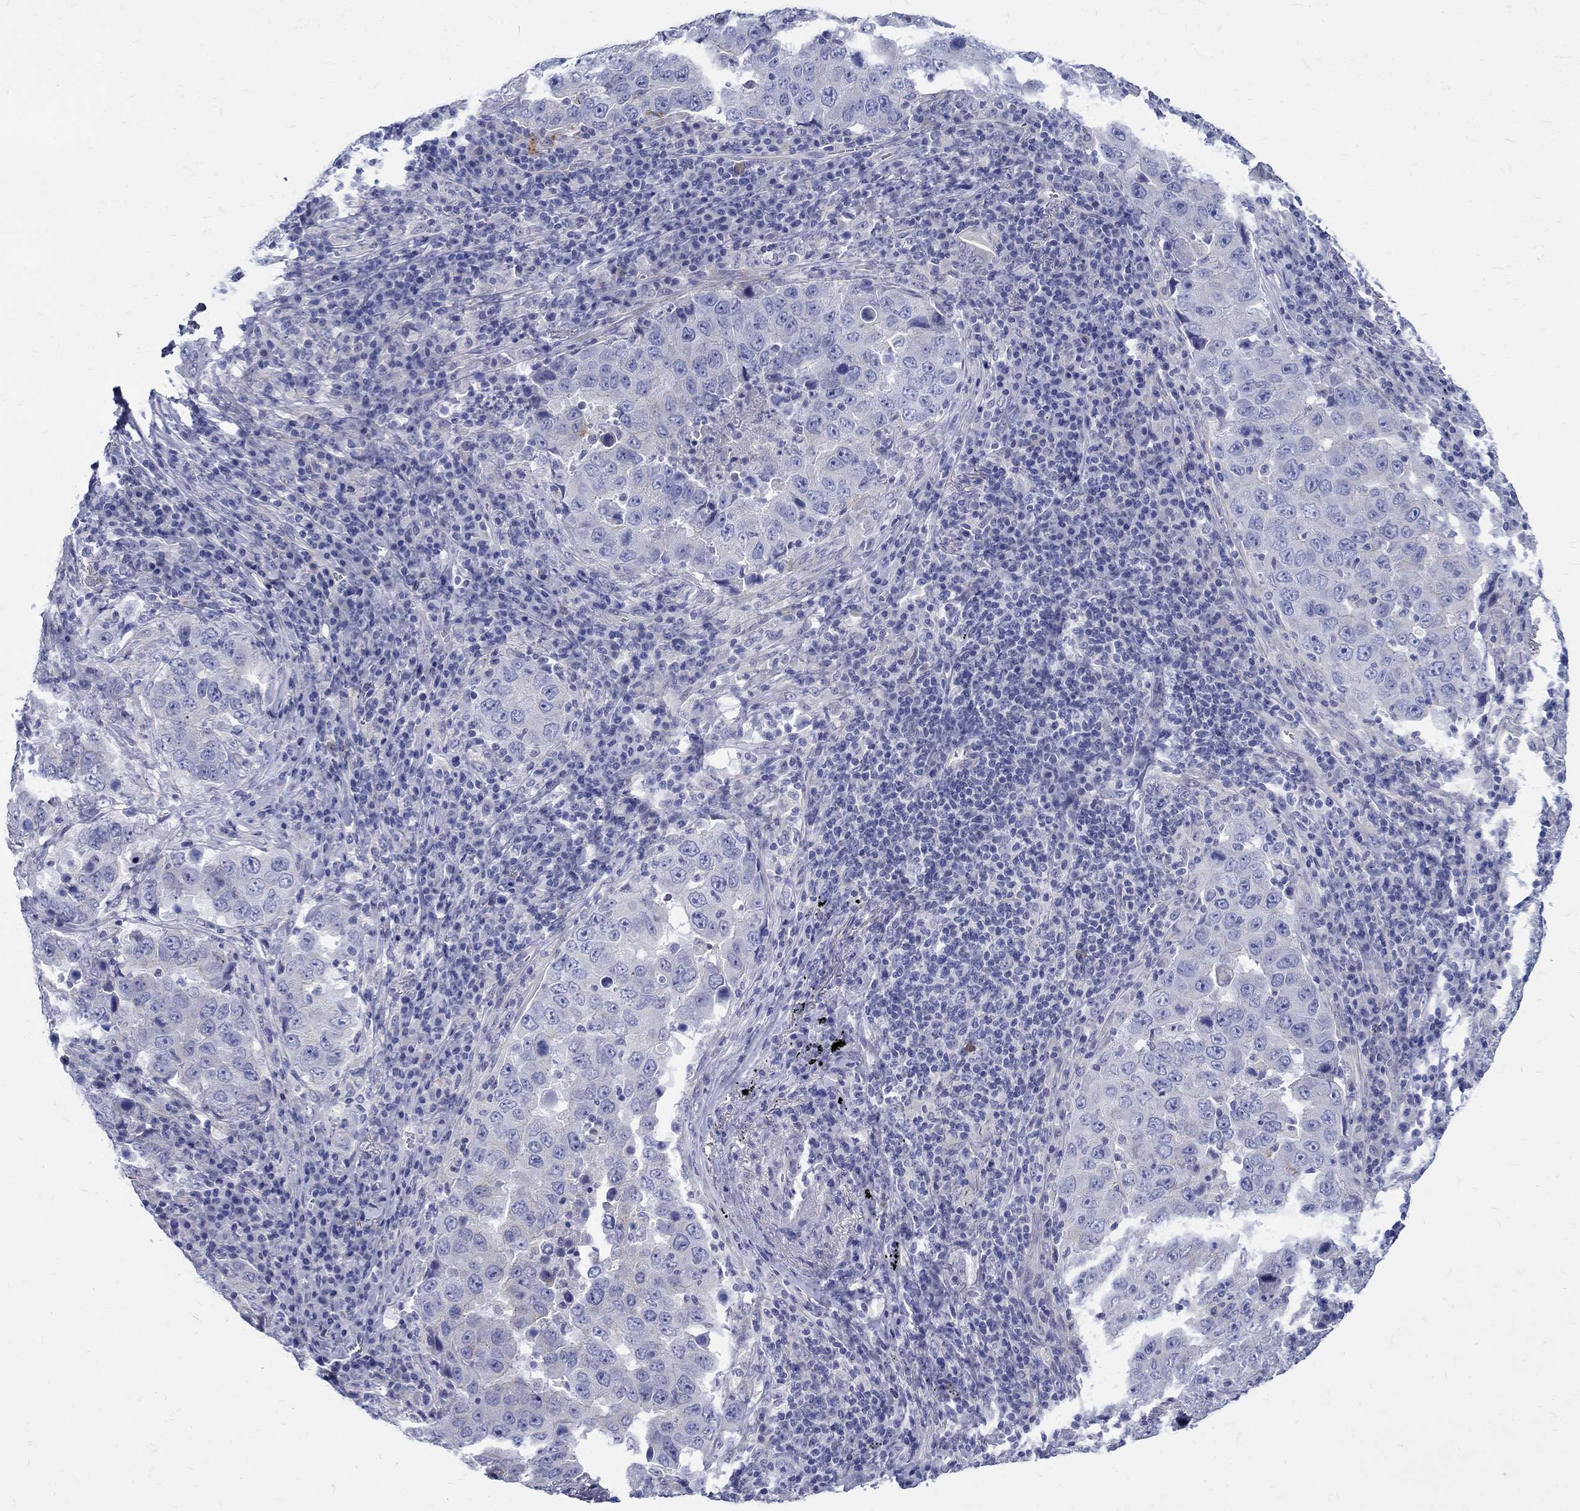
{"staining": {"intensity": "negative", "quantity": "none", "location": "none"}, "tissue": "lung cancer", "cell_type": "Tumor cells", "image_type": "cancer", "snomed": [{"axis": "morphology", "description": "Adenocarcinoma, NOS"}, {"axis": "topography", "description": "Lung"}], "caption": "This is a image of IHC staining of adenocarcinoma (lung), which shows no expression in tumor cells.", "gene": "SH2D7", "patient": {"sex": "male", "age": 73}}